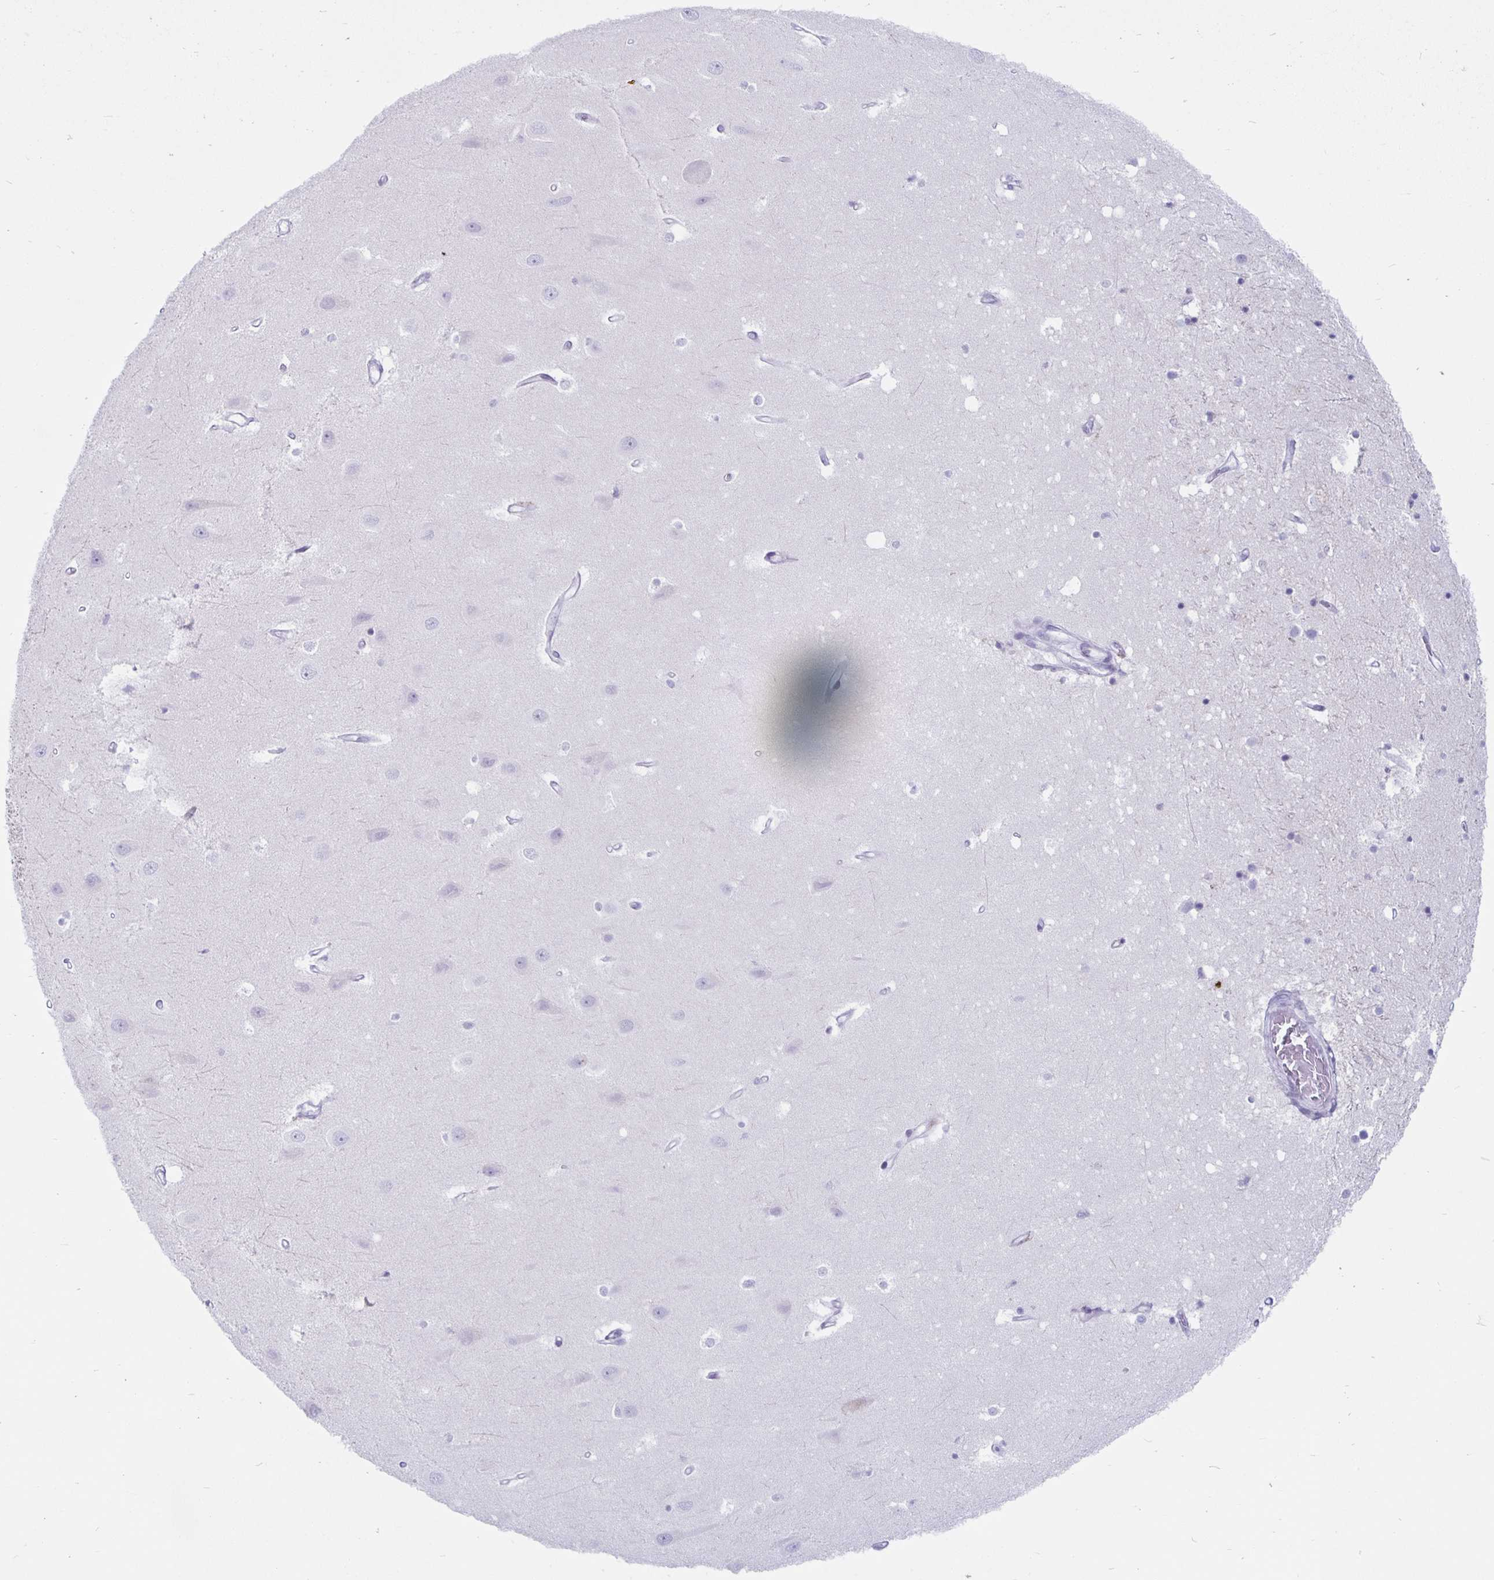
{"staining": {"intensity": "negative", "quantity": "none", "location": "none"}, "tissue": "hippocampus", "cell_type": "Glial cells", "image_type": "normal", "snomed": [{"axis": "morphology", "description": "Normal tissue, NOS"}, {"axis": "topography", "description": "Hippocampus"}], "caption": "IHC micrograph of benign hippocampus: hippocampus stained with DAB displays no significant protein positivity in glial cells.", "gene": "GZMK", "patient": {"sex": "male", "age": 63}}